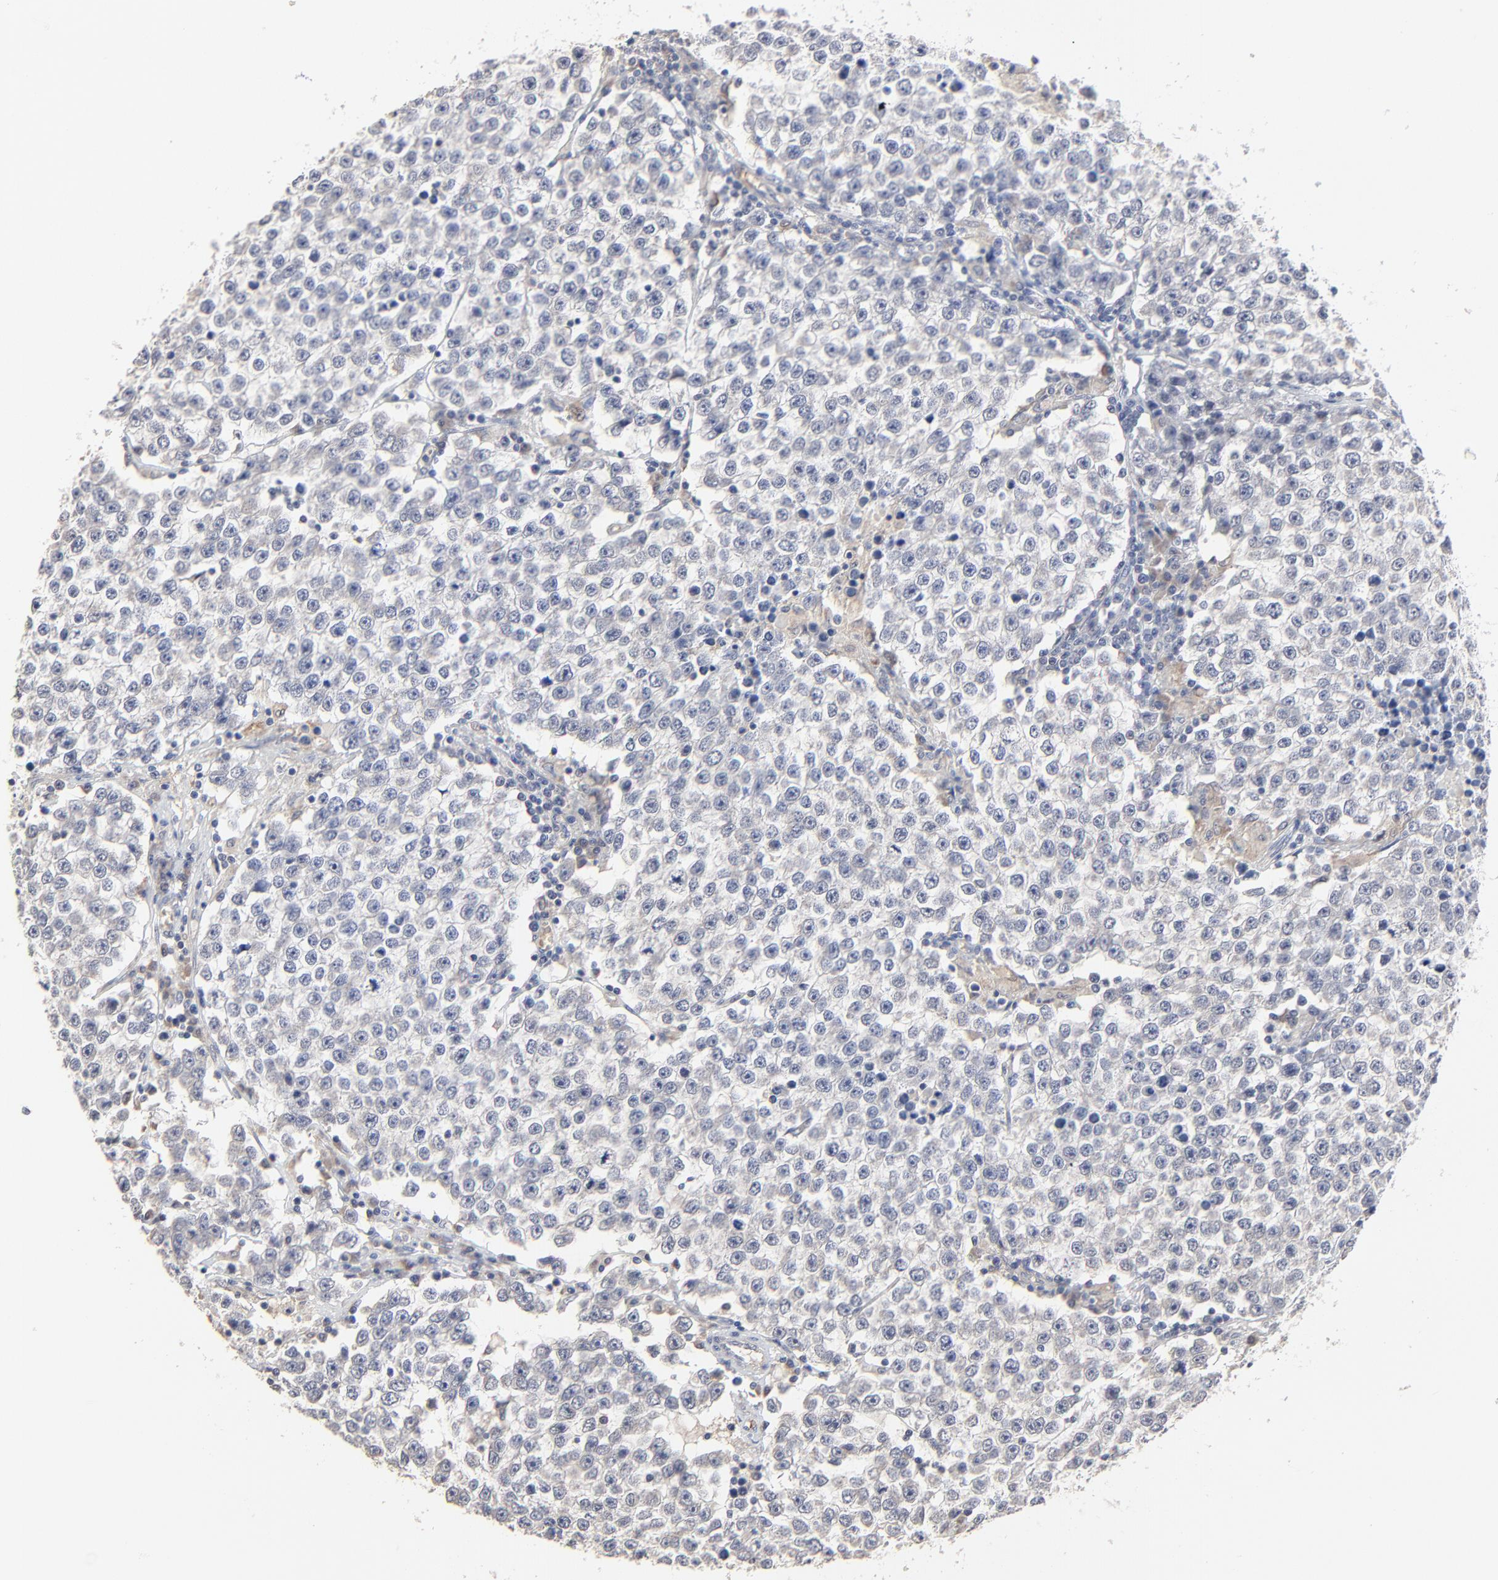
{"staining": {"intensity": "weak", "quantity": "<25%", "location": "cytoplasmic/membranous"}, "tissue": "testis cancer", "cell_type": "Tumor cells", "image_type": "cancer", "snomed": [{"axis": "morphology", "description": "Seminoma, NOS"}, {"axis": "topography", "description": "Testis"}], "caption": "The image displays no significant positivity in tumor cells of testis cancer.", "gene": "FANCB", "patient": {"sex": "male", "age": 36}}